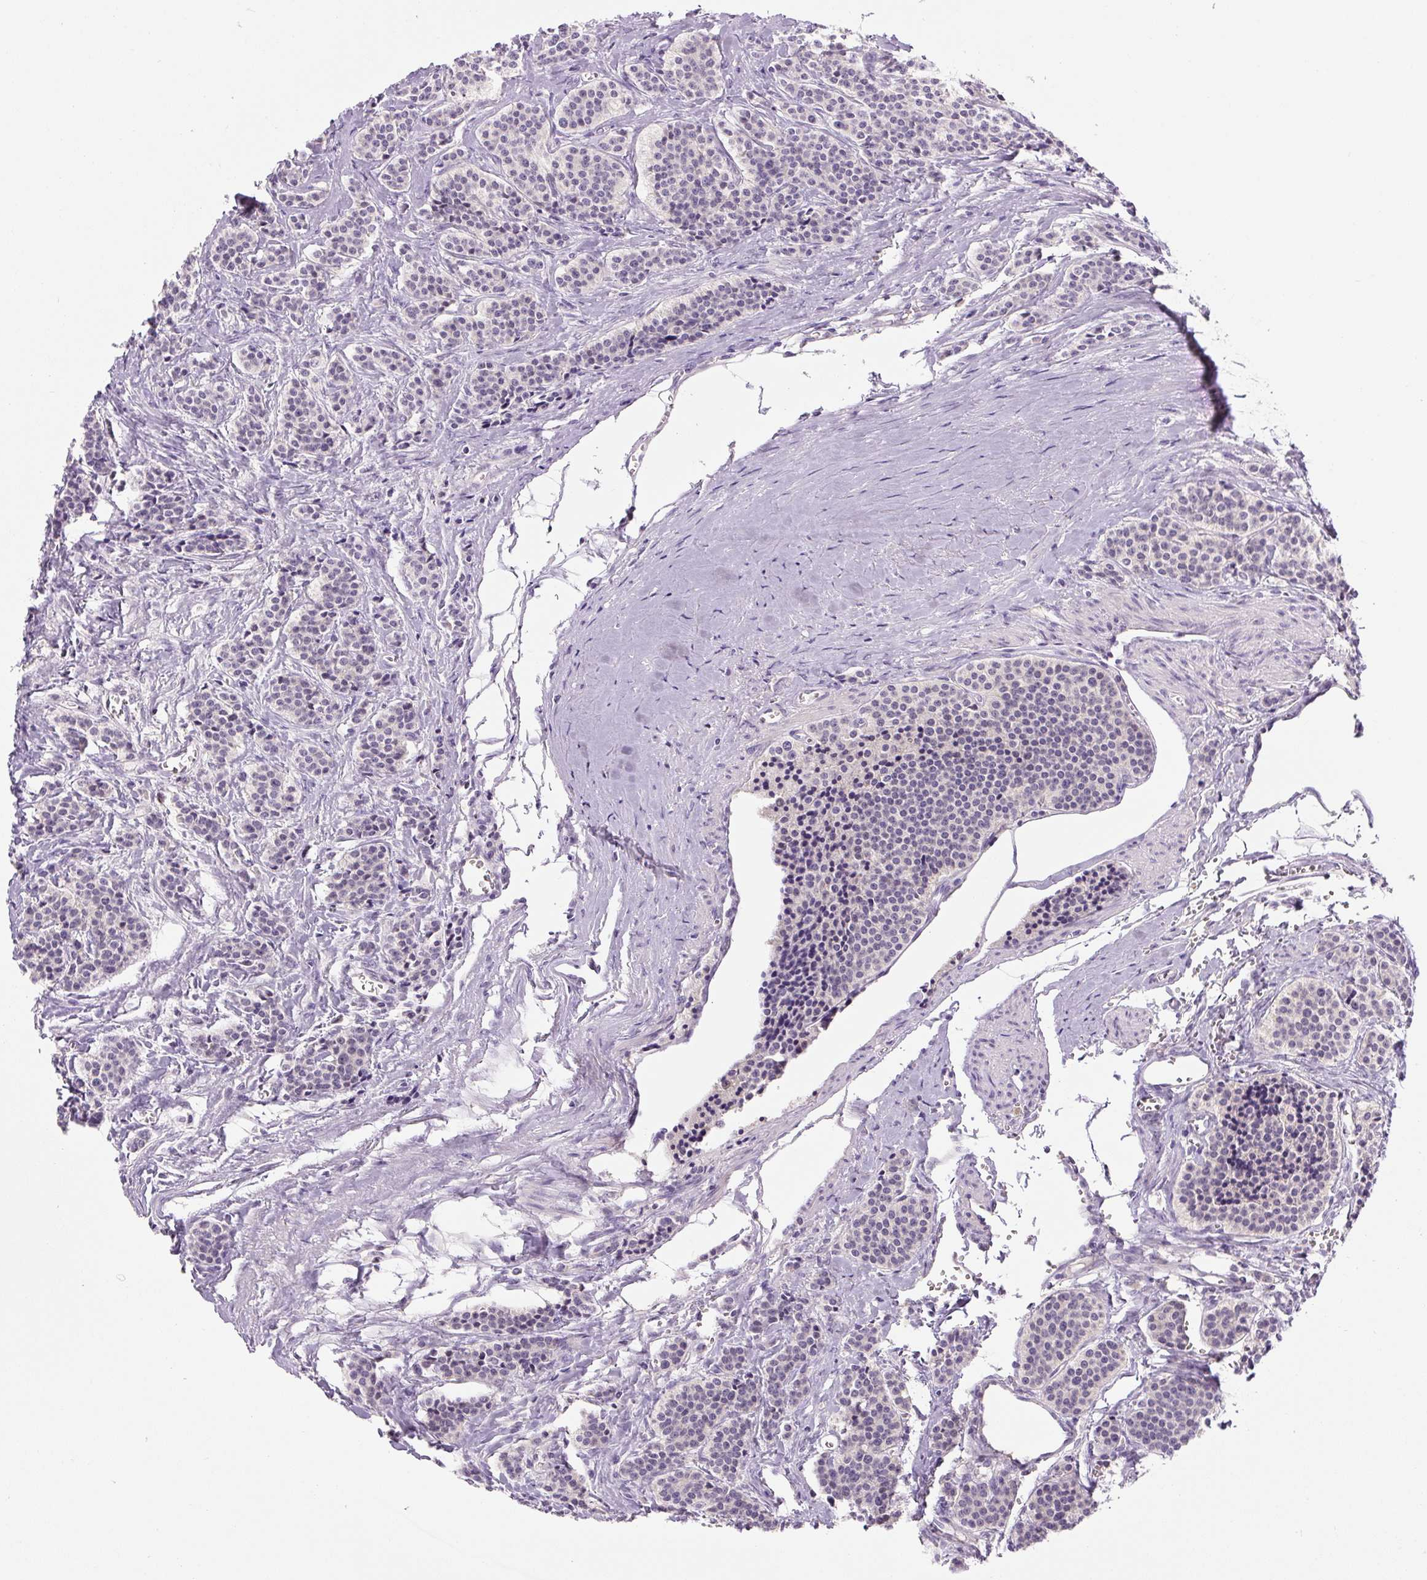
{"staining": {"intensity": "negative", "quantity": "none", "location": "none"}, "tissue": "carcinoid", "cell_type": "Tumor cells", "image_type": "cancer", "snomed": [{"axis": "morphology", "description": "Carcinoid, malignant, NOS"}, {"axis": "topography", "description": "Small intestine"}], "caption": "Immunohistochemistry (IHC) histopathology image of human carcinoid stained for a protein (brown), which exhibits no positivity in tumor cells.", "gene": "FABP7", "patient": {"sex": "male", "age": 63}}